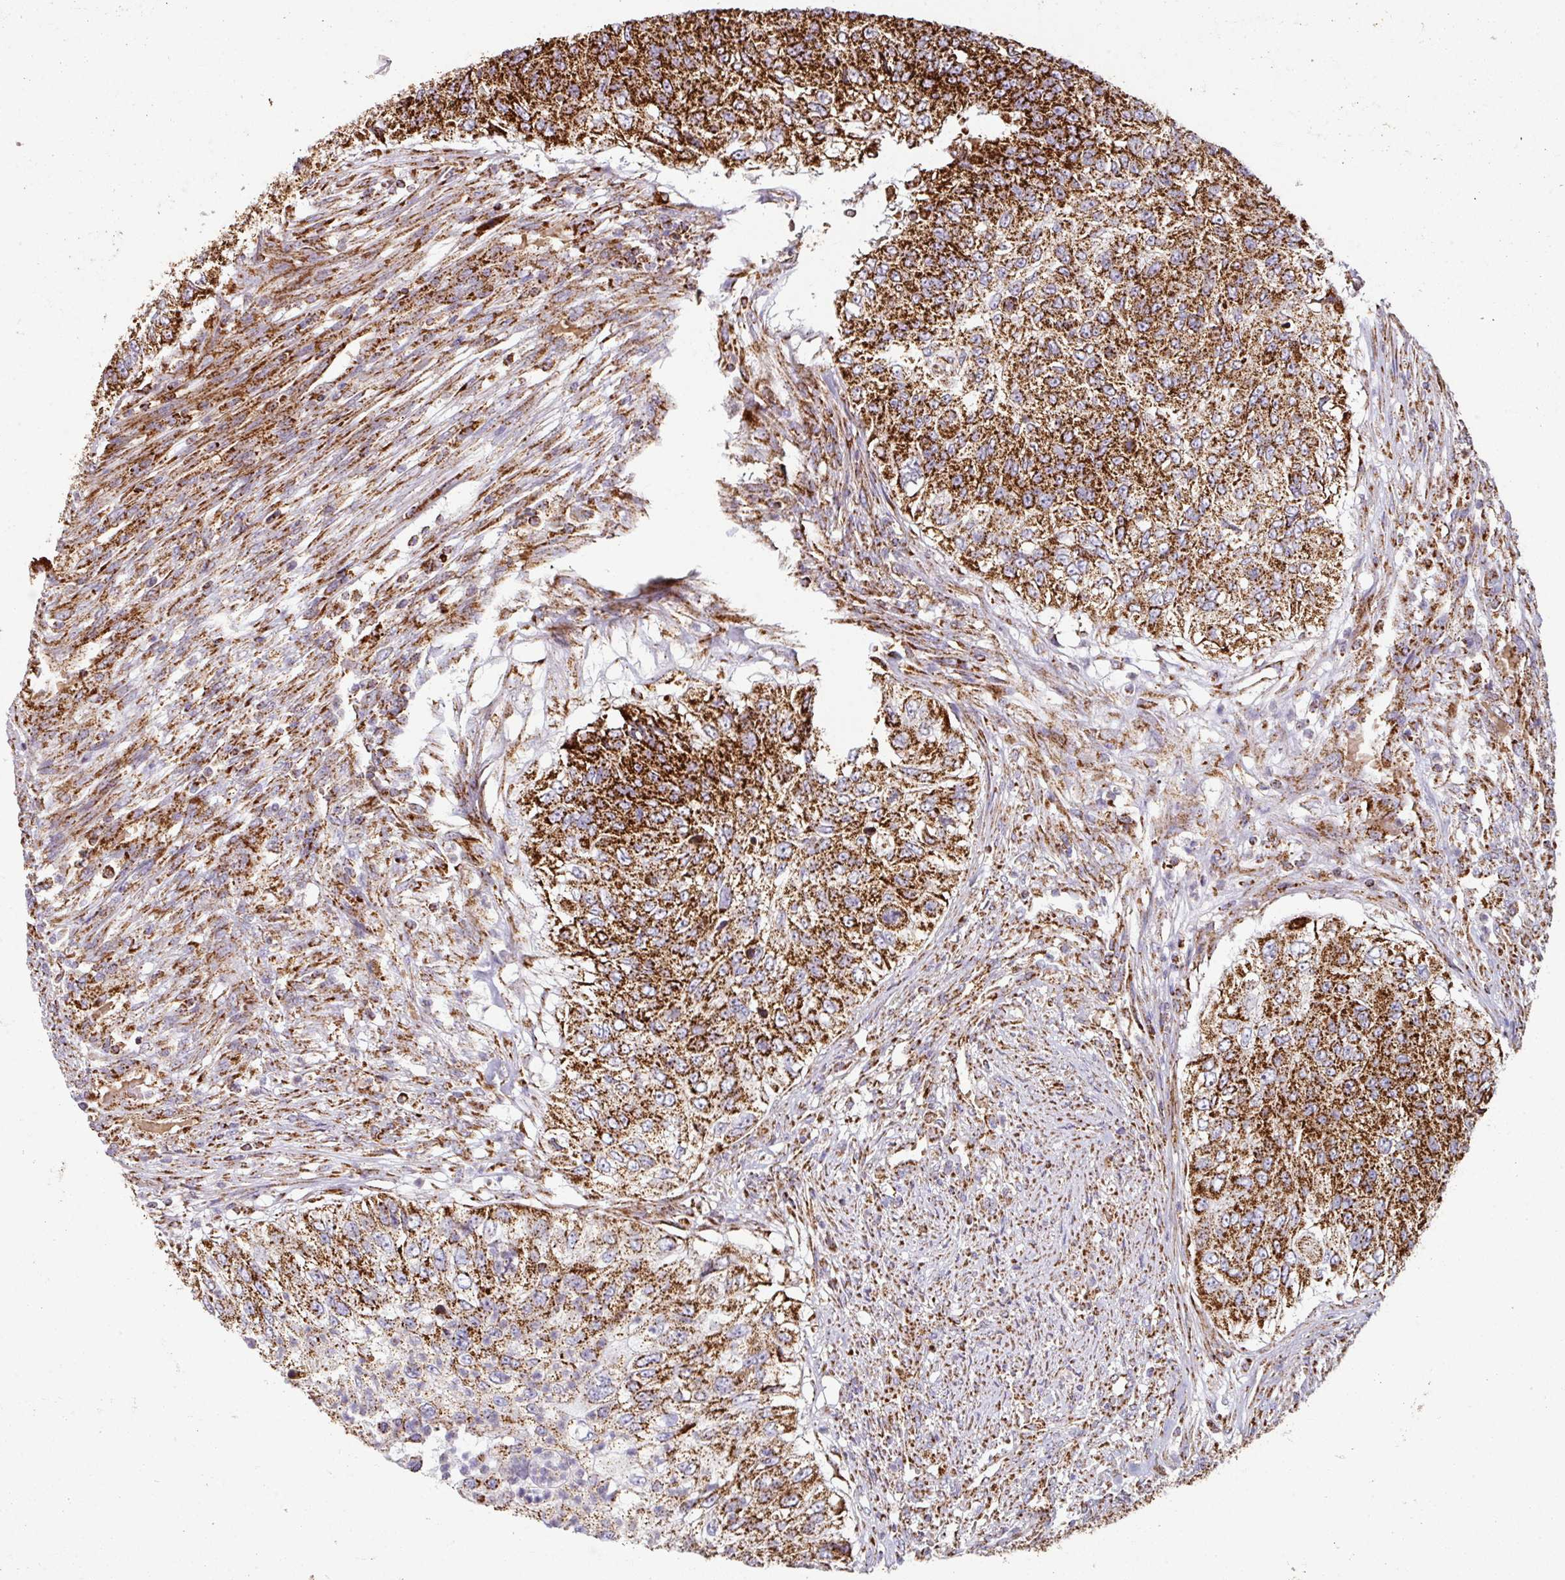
{"staining": {"intensity": "strong", "quantity": ">75%", "location": "cytoplasmic/membranous"}, "tissue": "urothelial cancer", "cell_type": "Tumor cells", "image_type": "cancer", "snomed": [{"axis": "morphology", "description": "Urothelial carcinoma, High grade"}, {"axis": "topography", "description": "Urinary bladder"}], "caption": "Strong cytoplasmic/membranous positivity is appreciated in approximately >75% of tumor cells in urothelial carcinoma (high-grade).", "gene": "TRAP1", "patient": {"sex": "female", "age": 60}}